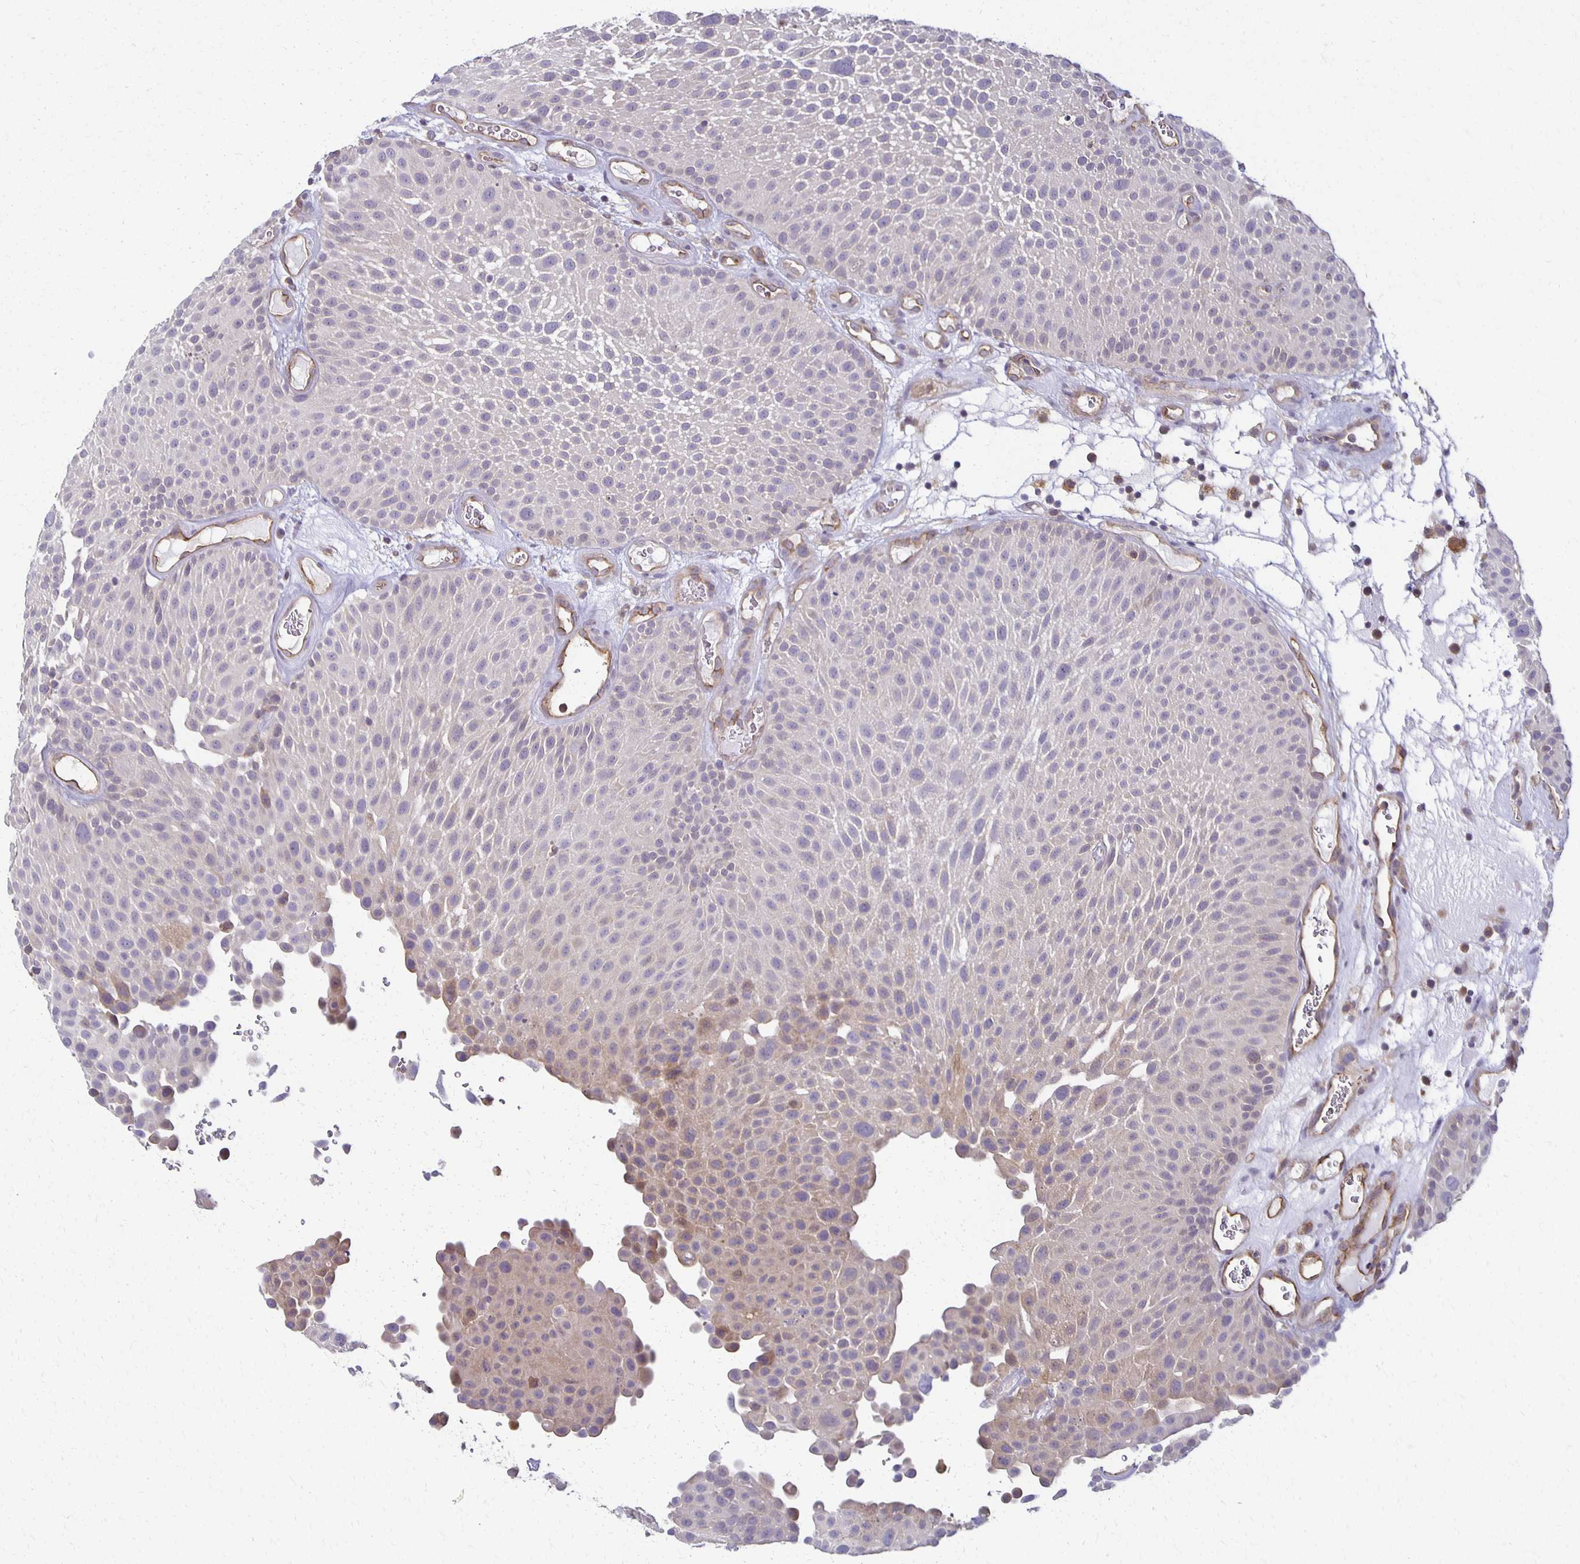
{"staining": {"intensity": "moderate", "quantity": "<25%", "location": "cytoplasmic/membranous"}, "tissue": "urothelial cancer", "cell_type": "Tumor cells", "image_type": "cancer", "snomed": [{"axis": "morphology", "description": "Urothelial carcinoma, Low grade"}, {"axis": "topography", "description": "Urinary bladder"}], "caption": "Tumor cells demonstrate low levels of moderate cytoplasmic/membranous expression in approximately <25% of cells in urothelial carcinoma (low-grade).", "gene": "GPX4", "patient": {"sex": "male", "age": 72}}